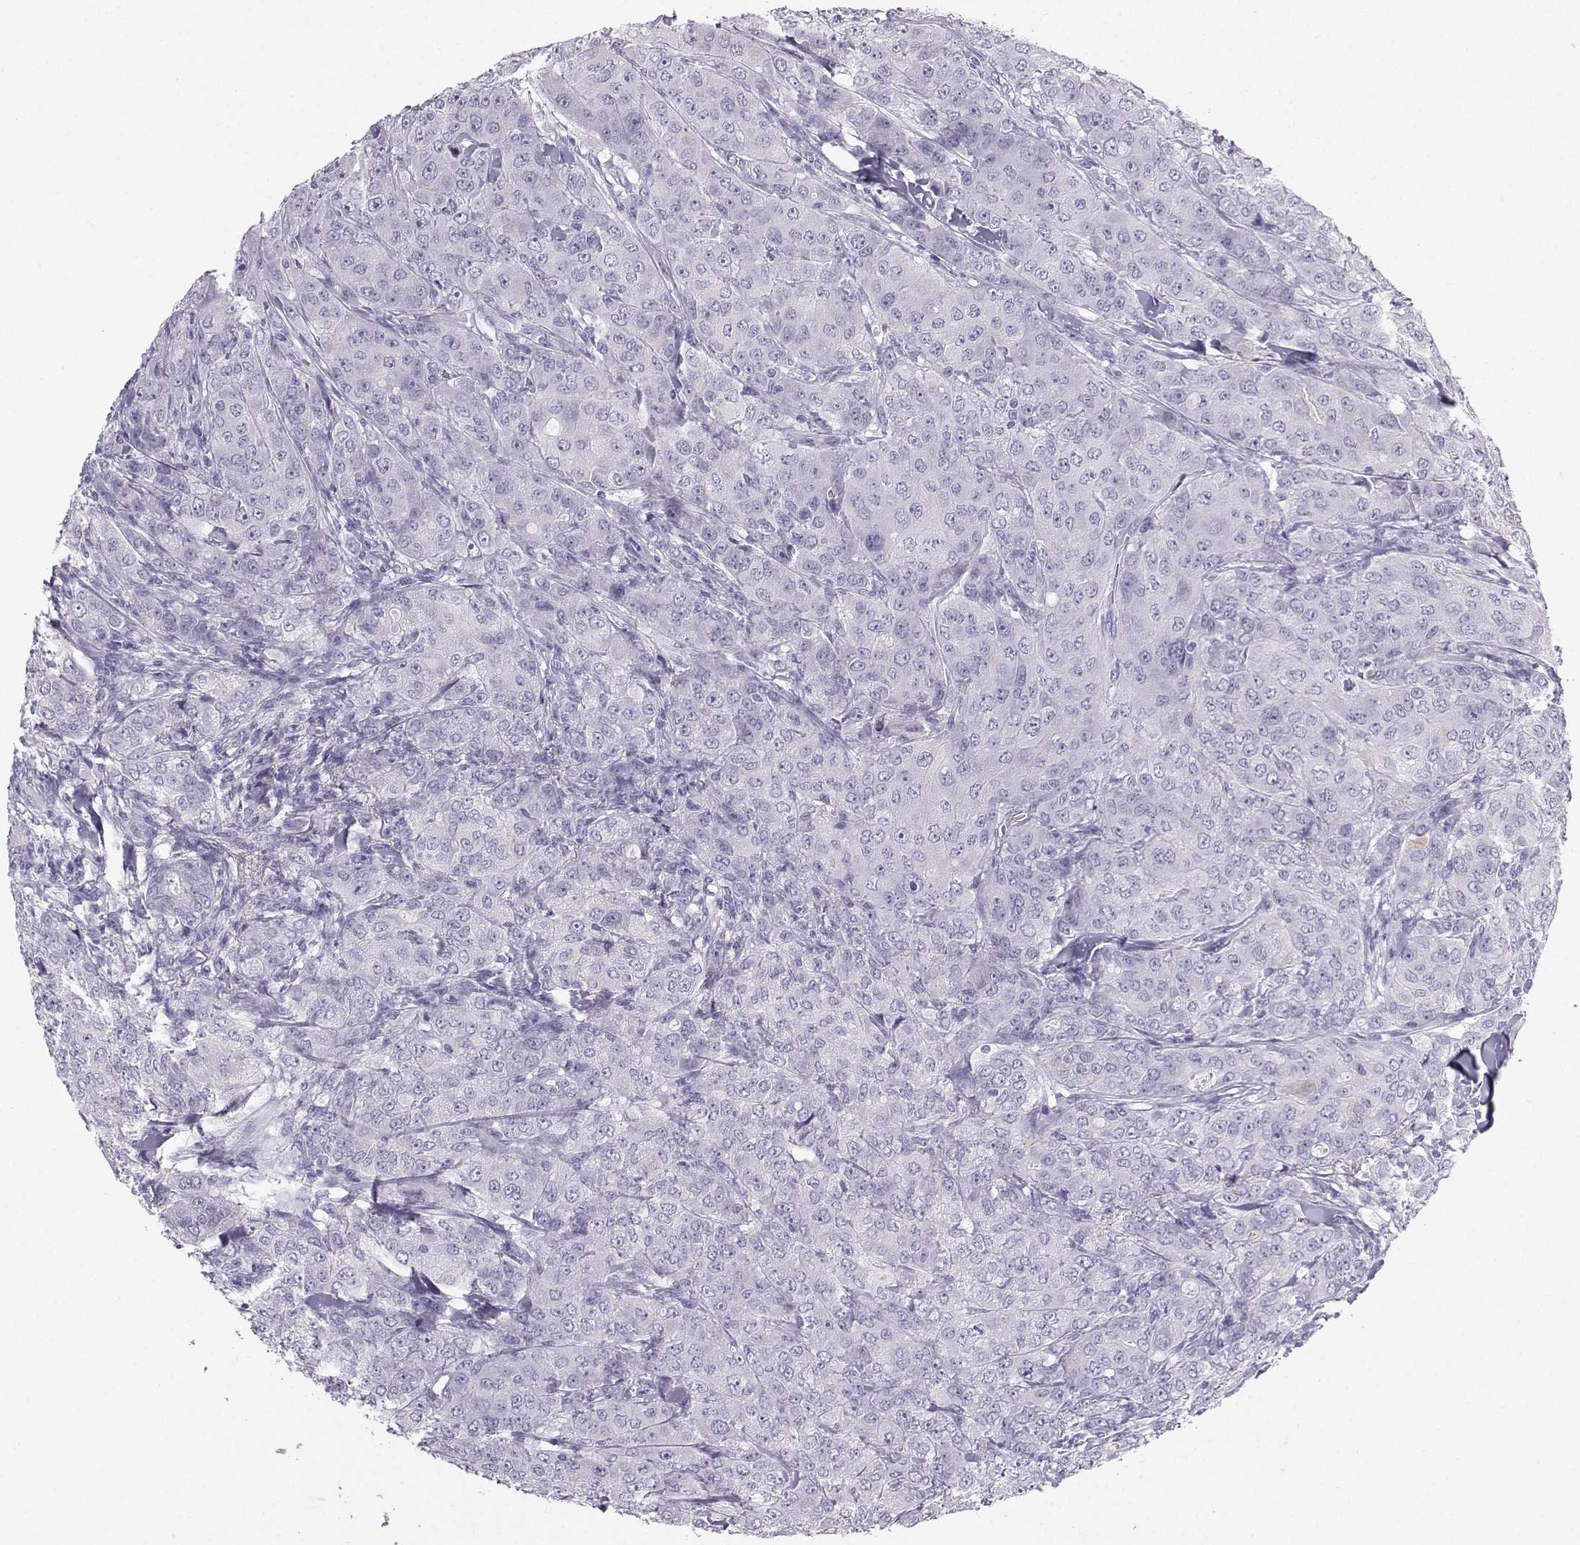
{"staining": {"intensity": "negative", "quantity": "none", "location": "none"}, "tissue": "breast cancer", "cell_type": "Tumor cells", "image_type": "cancer", "snomed": [{"axis": "morphology", "description": "Duct carcinoma"}, {"axis": "topography", "description": "Breast"}], "caption": "There is no significant staining in tumor cells of breast cancer (infiltrating ductal carcinoma).", "gene": "IQCD", "patient": {"sex": "female", "age": 43}}